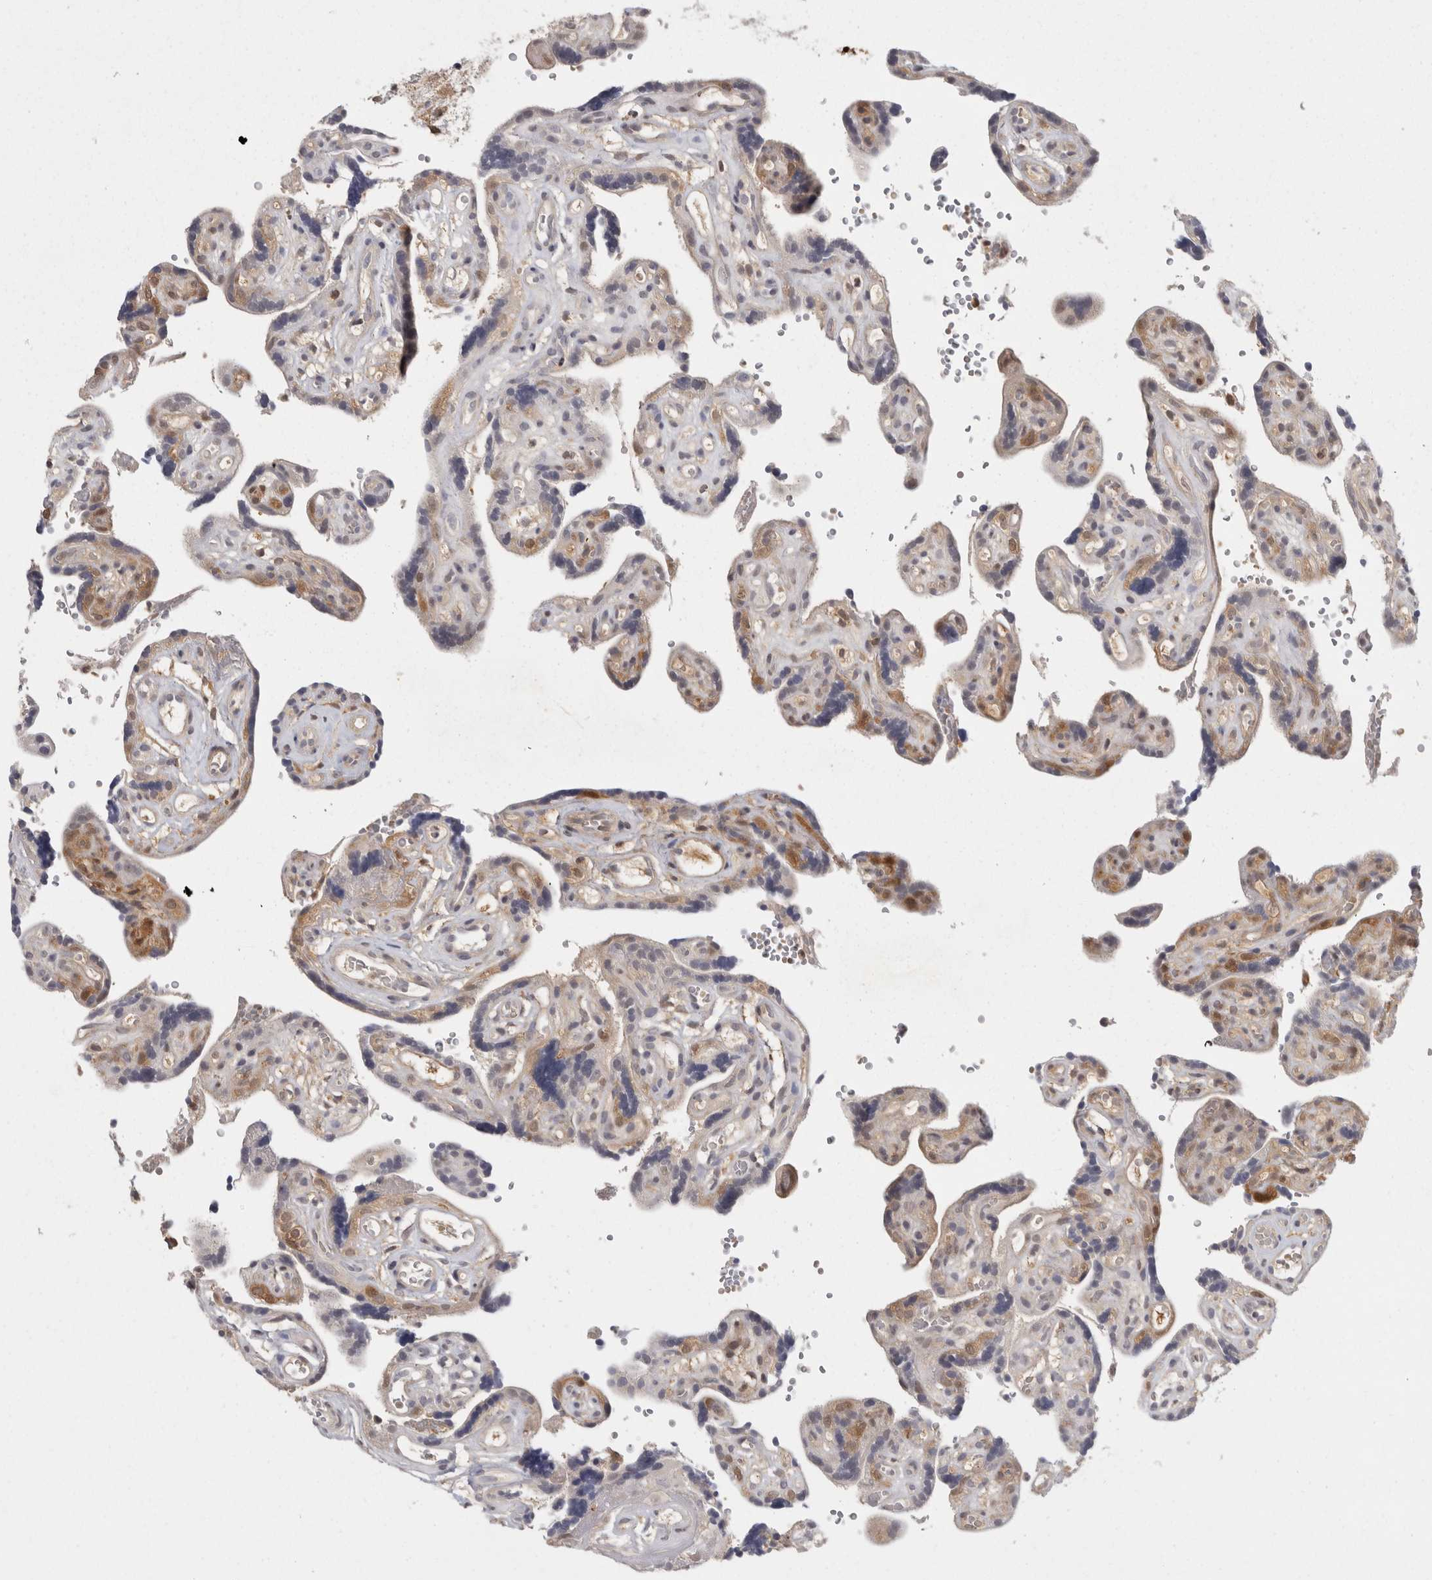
{"staining": {"intensity": "moderate", "quantity": ">75%", "location": "cytoplasmic/membranous"}, "tissue": "placenta", "cell_type": "Decidual cells", "image_type": "normal", "snomed": [{"axis": "morphology", "description": "Normal tissue, NOS"}, {"axis": "topography", "description": "Placenta"}], "caption": "Benign placenta demonstrates moderate cytoplasmic/membranous staining in about >75% of decidual cells, visualized by immunohistochemistry. (Brightfield microscopy of DAB IHC at high magnification).", "gene": "ACAT2", "patient": {"sex": "female", "age": 30}}